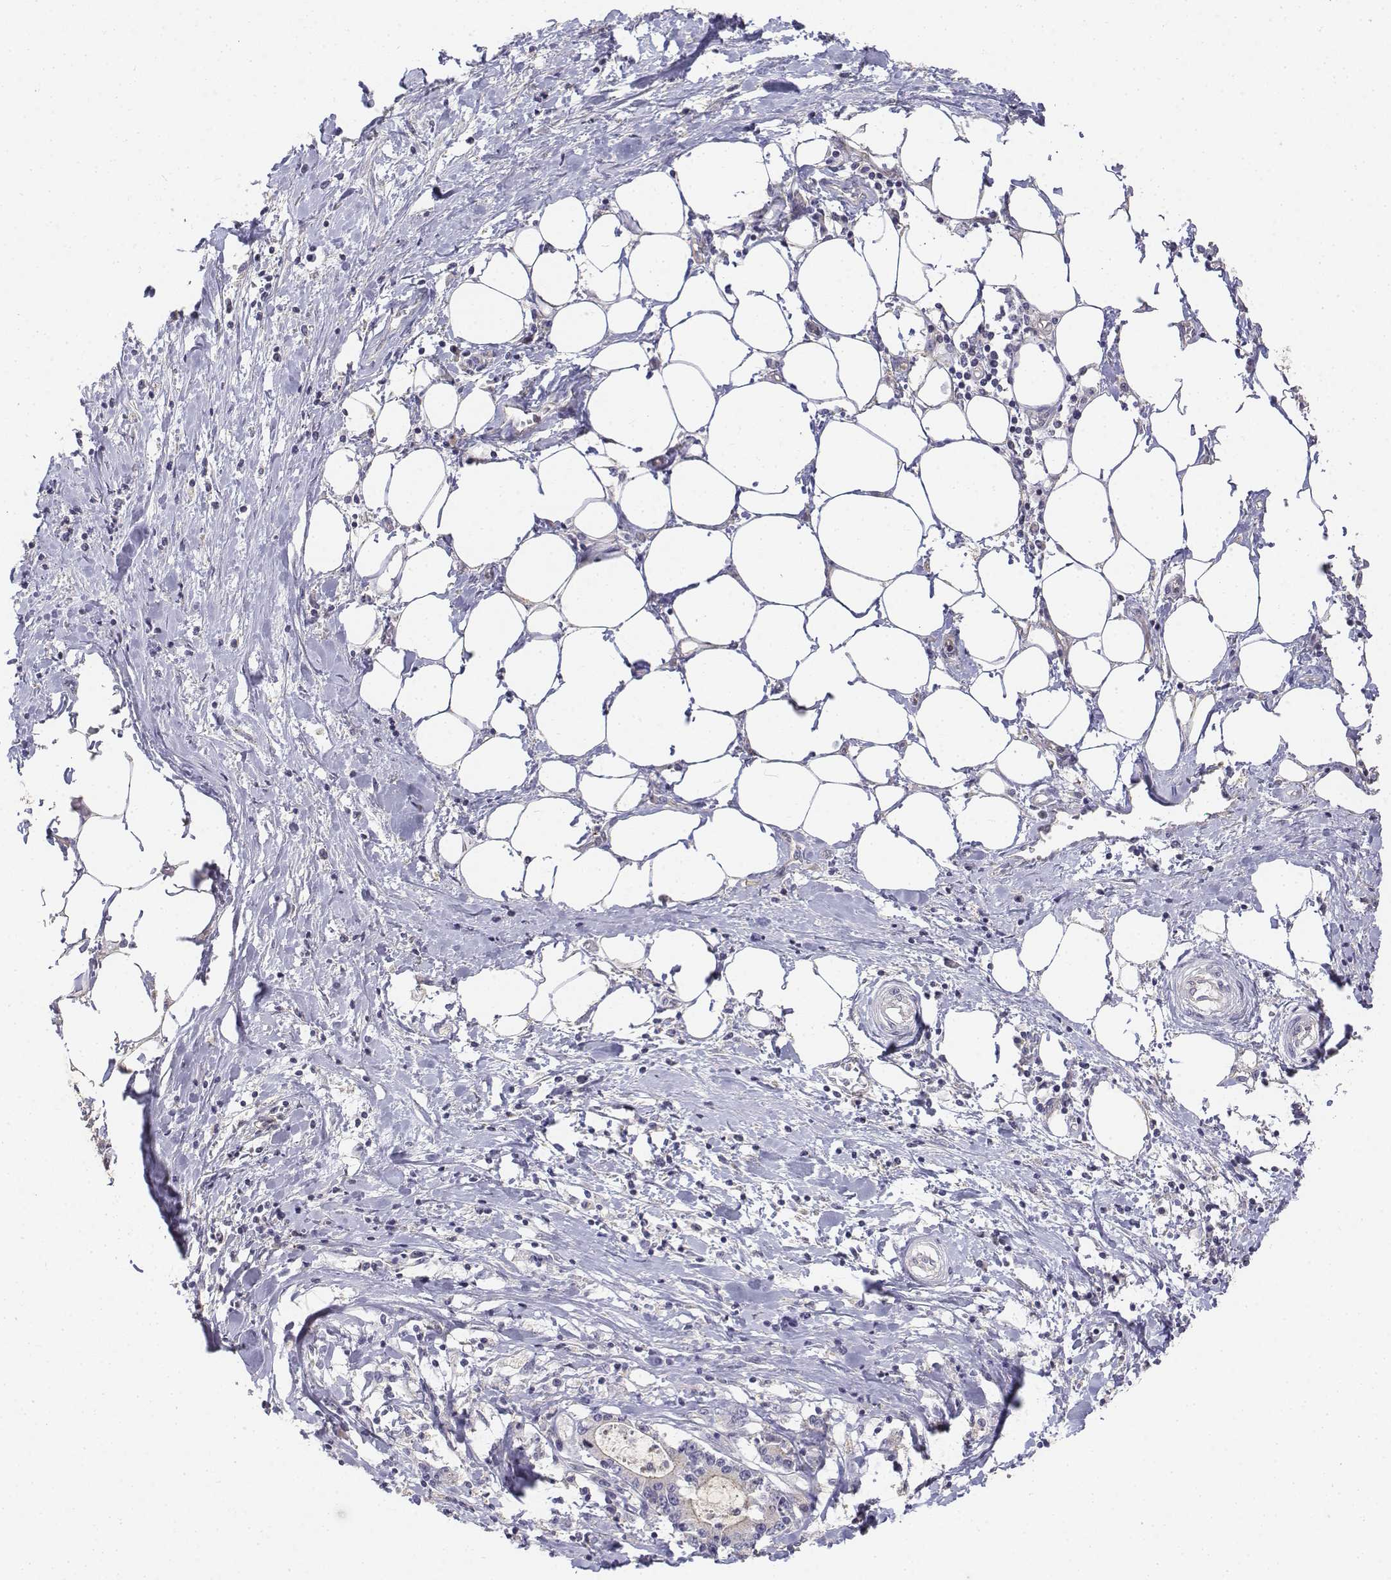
{"staining": {"intensity": "negative", "quantity": "none", "location": "none"}, "tissue": "stomach cancer", "cell_type": "Tumor cells", "image_type": "cancer", "snomed": [{"axis": "morphology", "description": "Adenocarcinoma, NOS"}, {"axis": "topography", "description": "Stomach, upper"}], "caption": "This is an IHC micrograph of human adenocarcinoma (stomach). There is no positivity in tumor cells.", "gene": "LGSN", "patient": {"sex": "male", "age": 68}}